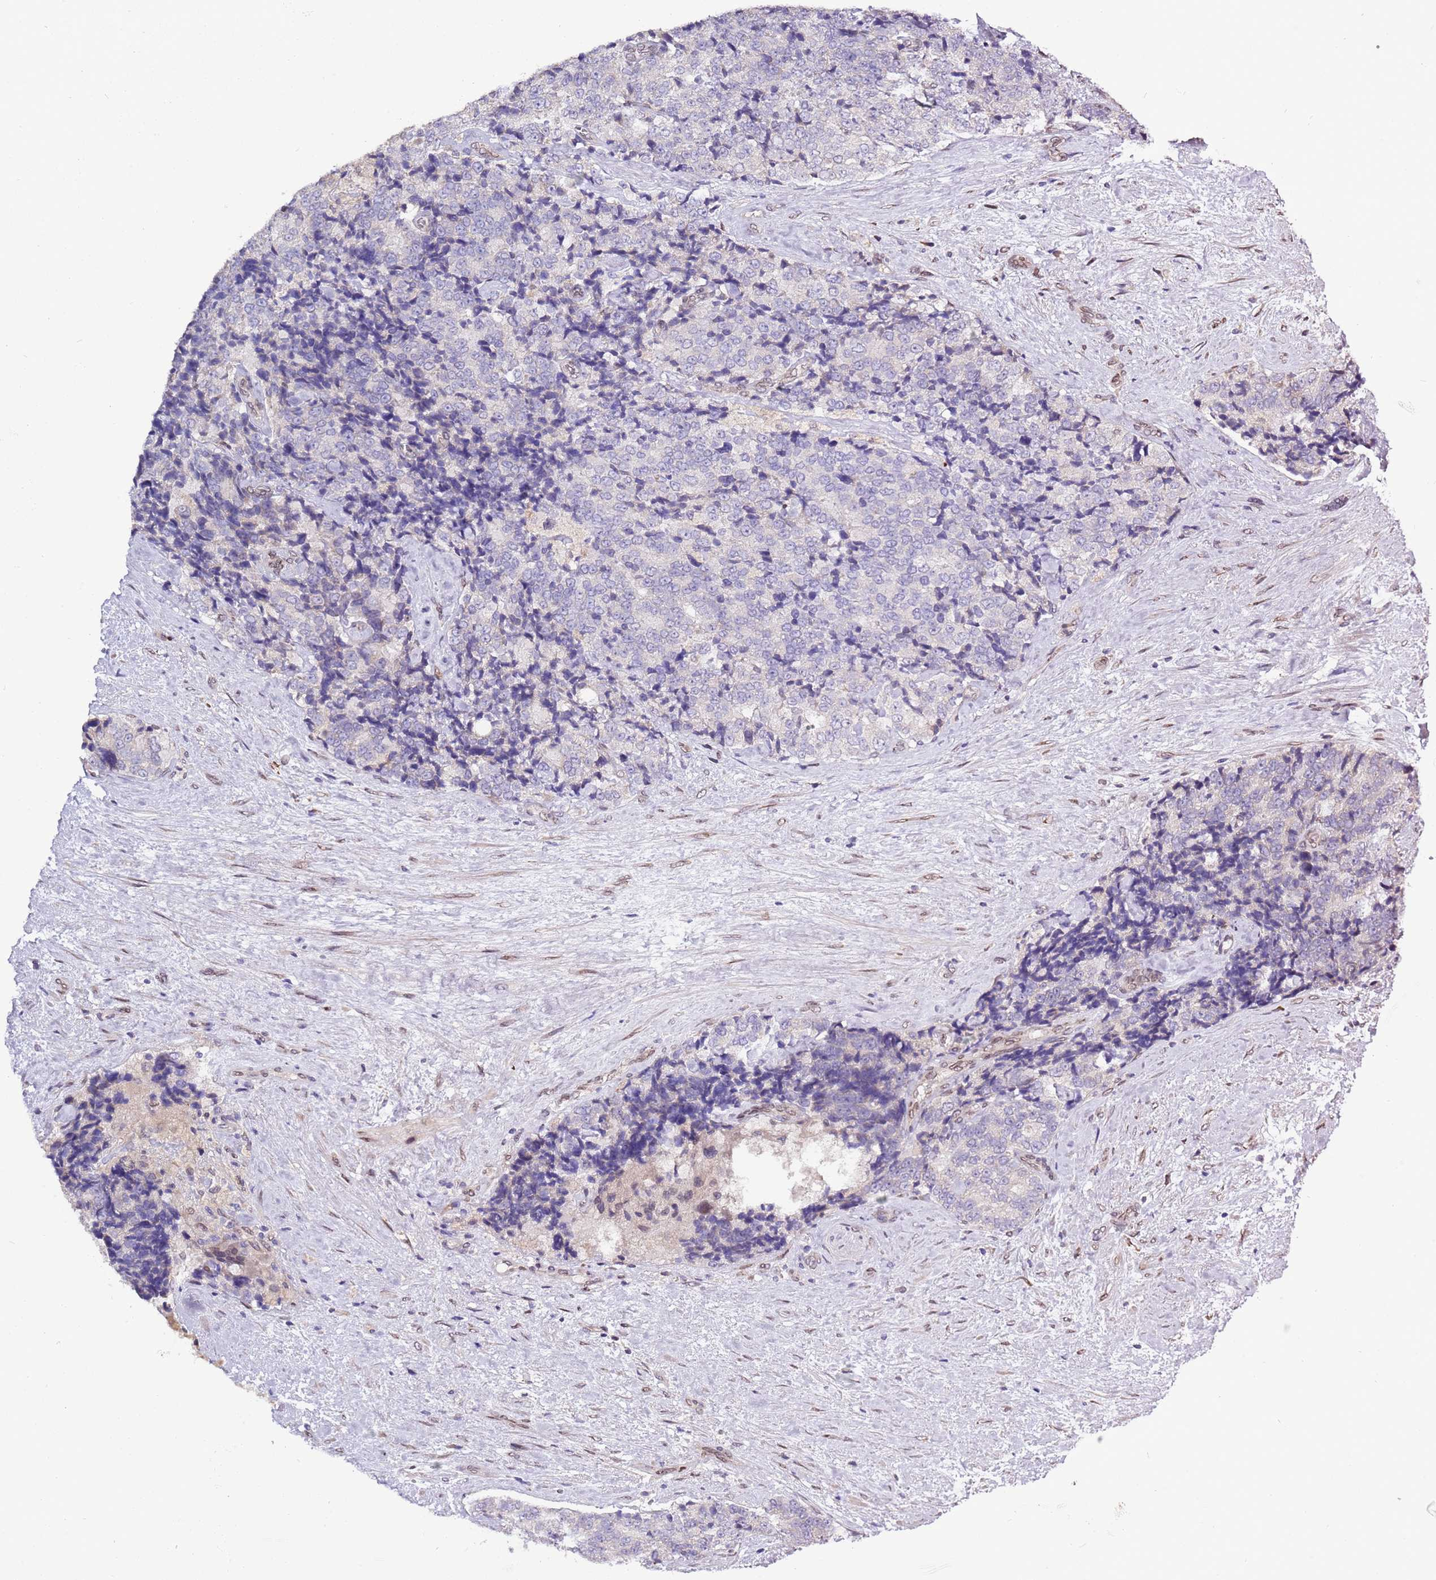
{"staining": {"intensity": "negative", "quantity": "none", "location": "none"}, "tissue": "prostate cancer", "cell_type": "Tumor cells", "image_type": "cancer", "snomed": [{"axis": "morphology", "description": "Adenocarcinoma, High grade"}, {"axis": "topography", "description": "Prostate"}], "caption": "This is a photomicrograph of IHC staining of high-grade adenocarcinoma (prostate), which shows no staining in tumor cells.", "gene": "ZNF665", "patient": {"sex": "male", "age": 70}}